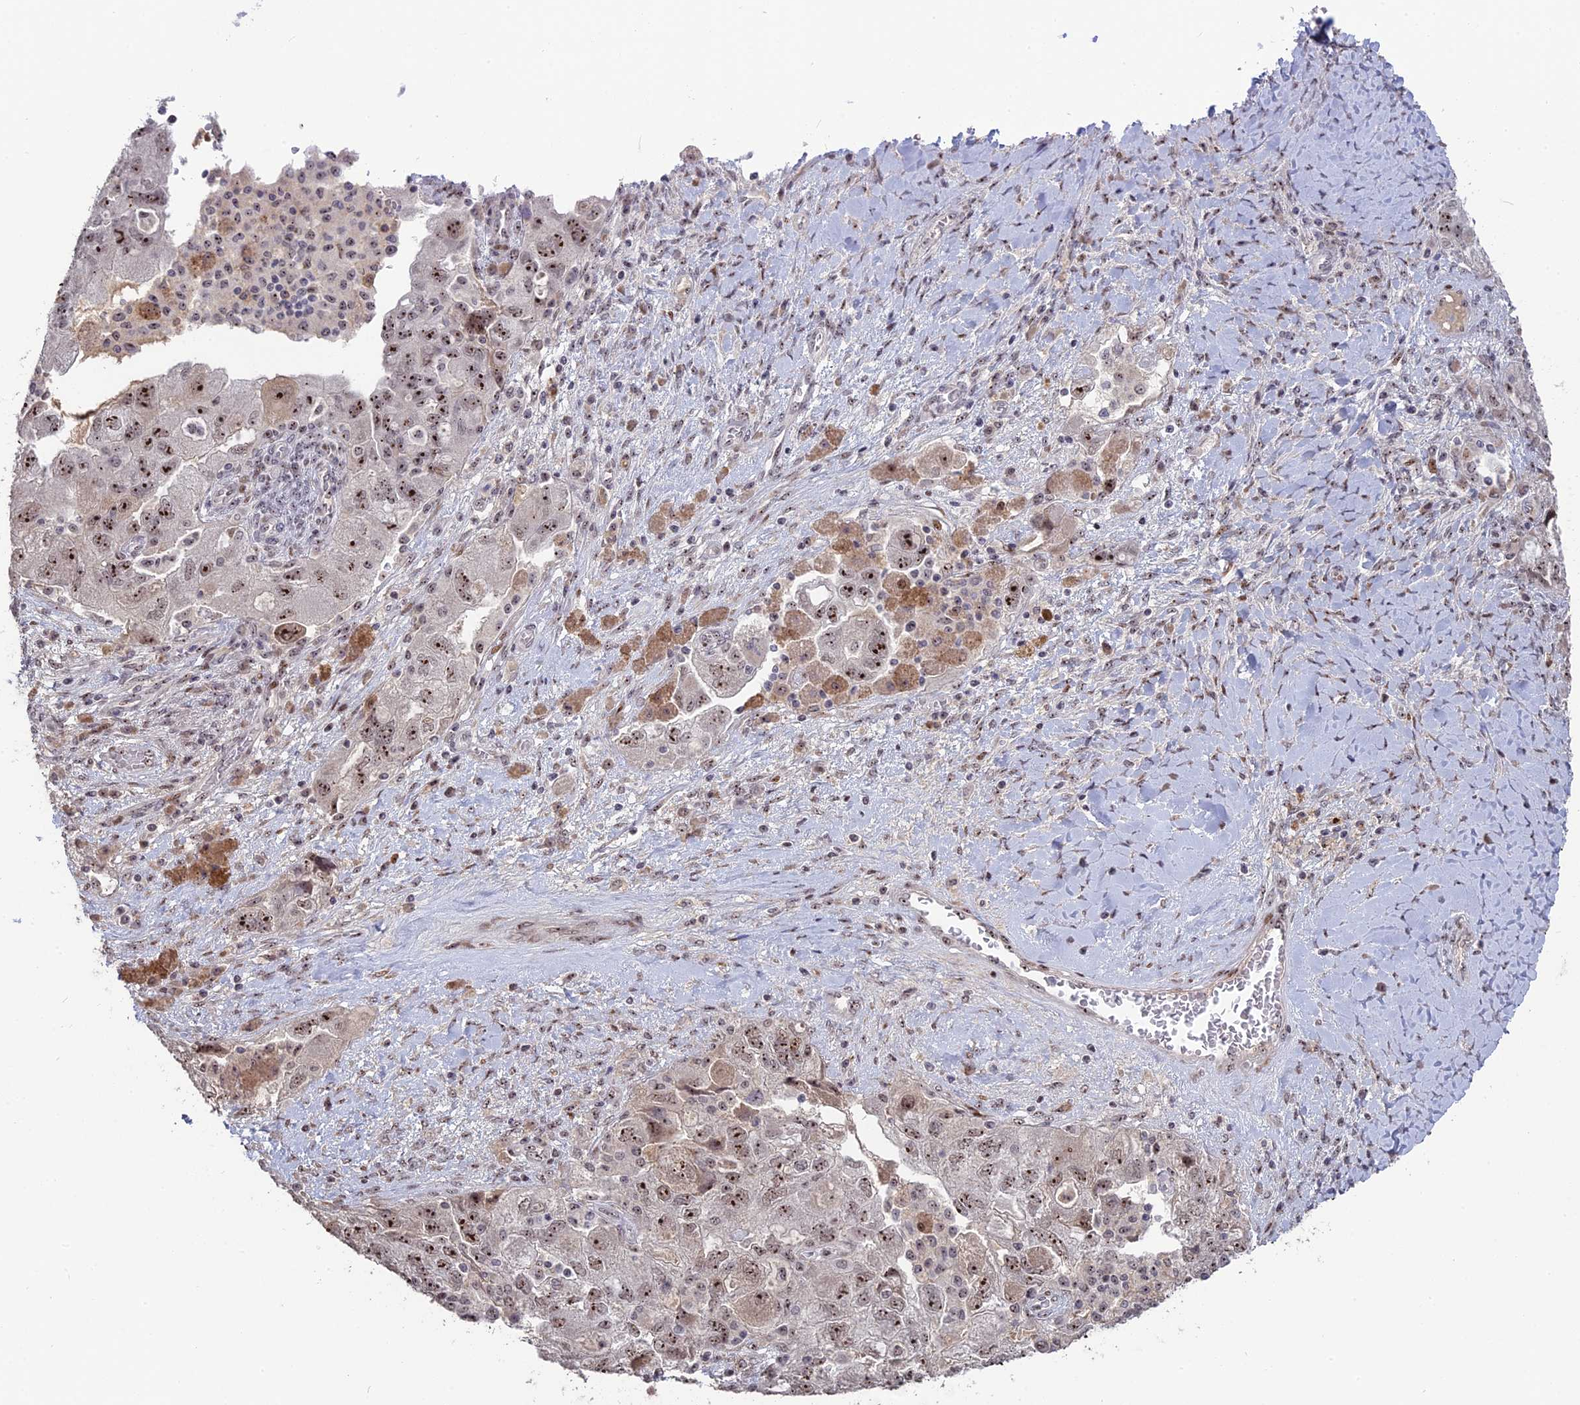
{"staining": {"intensity": "strong", "quantity": ">75%", "location": "nuclear"}, "tissue": "ovarian cancer", "cell_type": "Tumor cells", "image_type": "cancer", "snomed": [{"axis": "morphology", "description": "Carcinoma, NOS"}, {"axis": "morphology", "description": "Cystadenocarcinoma, serous, NOS"}, {"axis": "topography", "description": "Ovary"}], "caption": "The histopathology image reveals a brown stain indicating the presence of a protein in the nuclear of tumor cells in ovarian serous cystadenocarcinoma.", "gene": "FAM131A", "patient": {"sex": "female", "age": 69}}